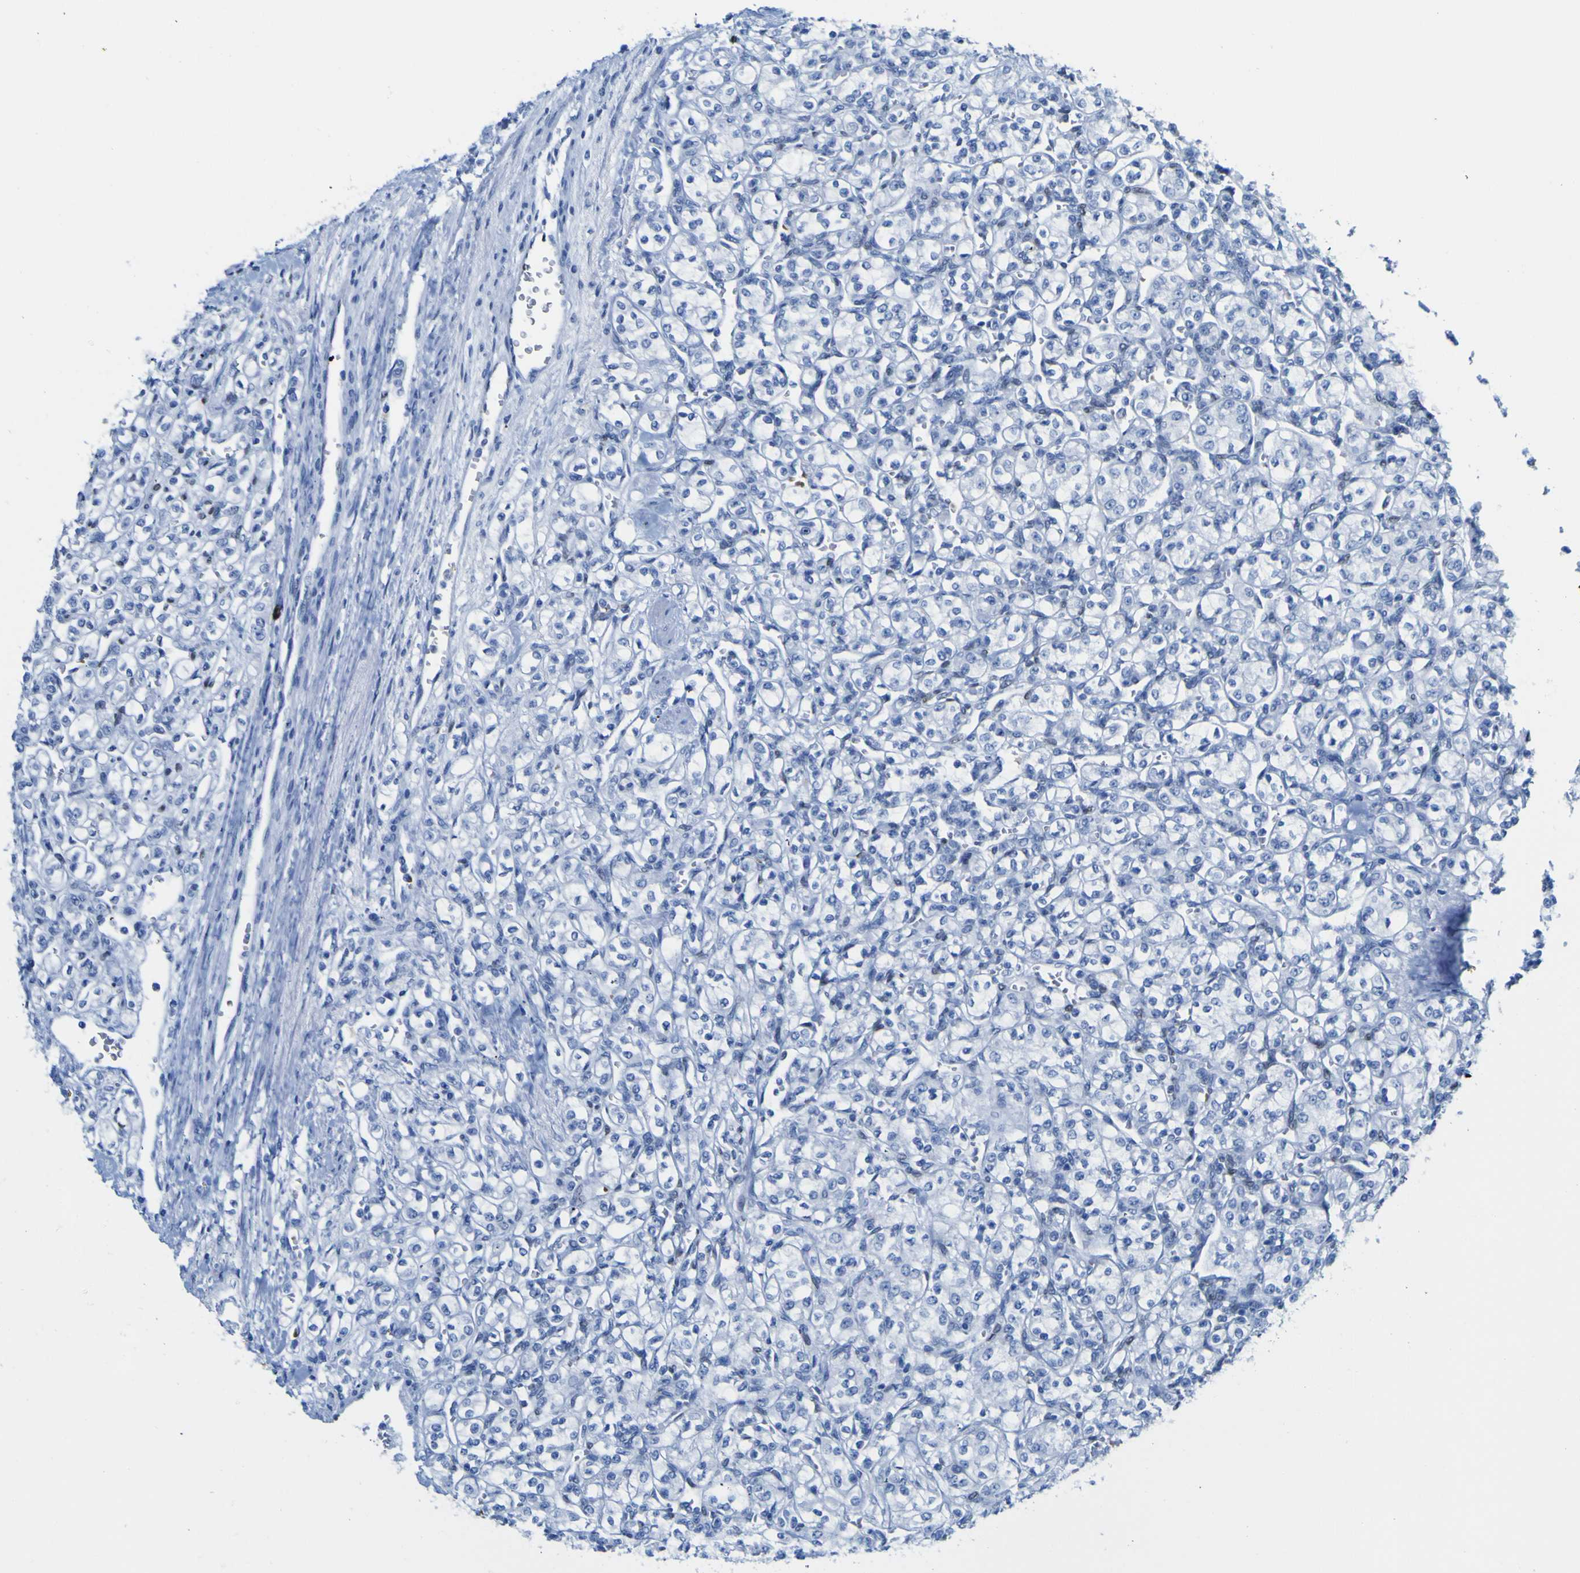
{"staining": {"intensity": "negative", "quantity": "none", "location": "none"}, "tissue": "renal cancer", "cell_type": "Tumor cells", "image_type": "cancer", "snomed": [{"axis": "morphology", "description": "Adenocarcinoma, NOS"}, {"axis": "topography", "description": "Kidney"}], "caption": "Photomicrograph shows no significant protein staining in tumor cells of renal adenocarcinoma.", "gene": "DACH1", "patient": {"sex": "male", "age": 77}}